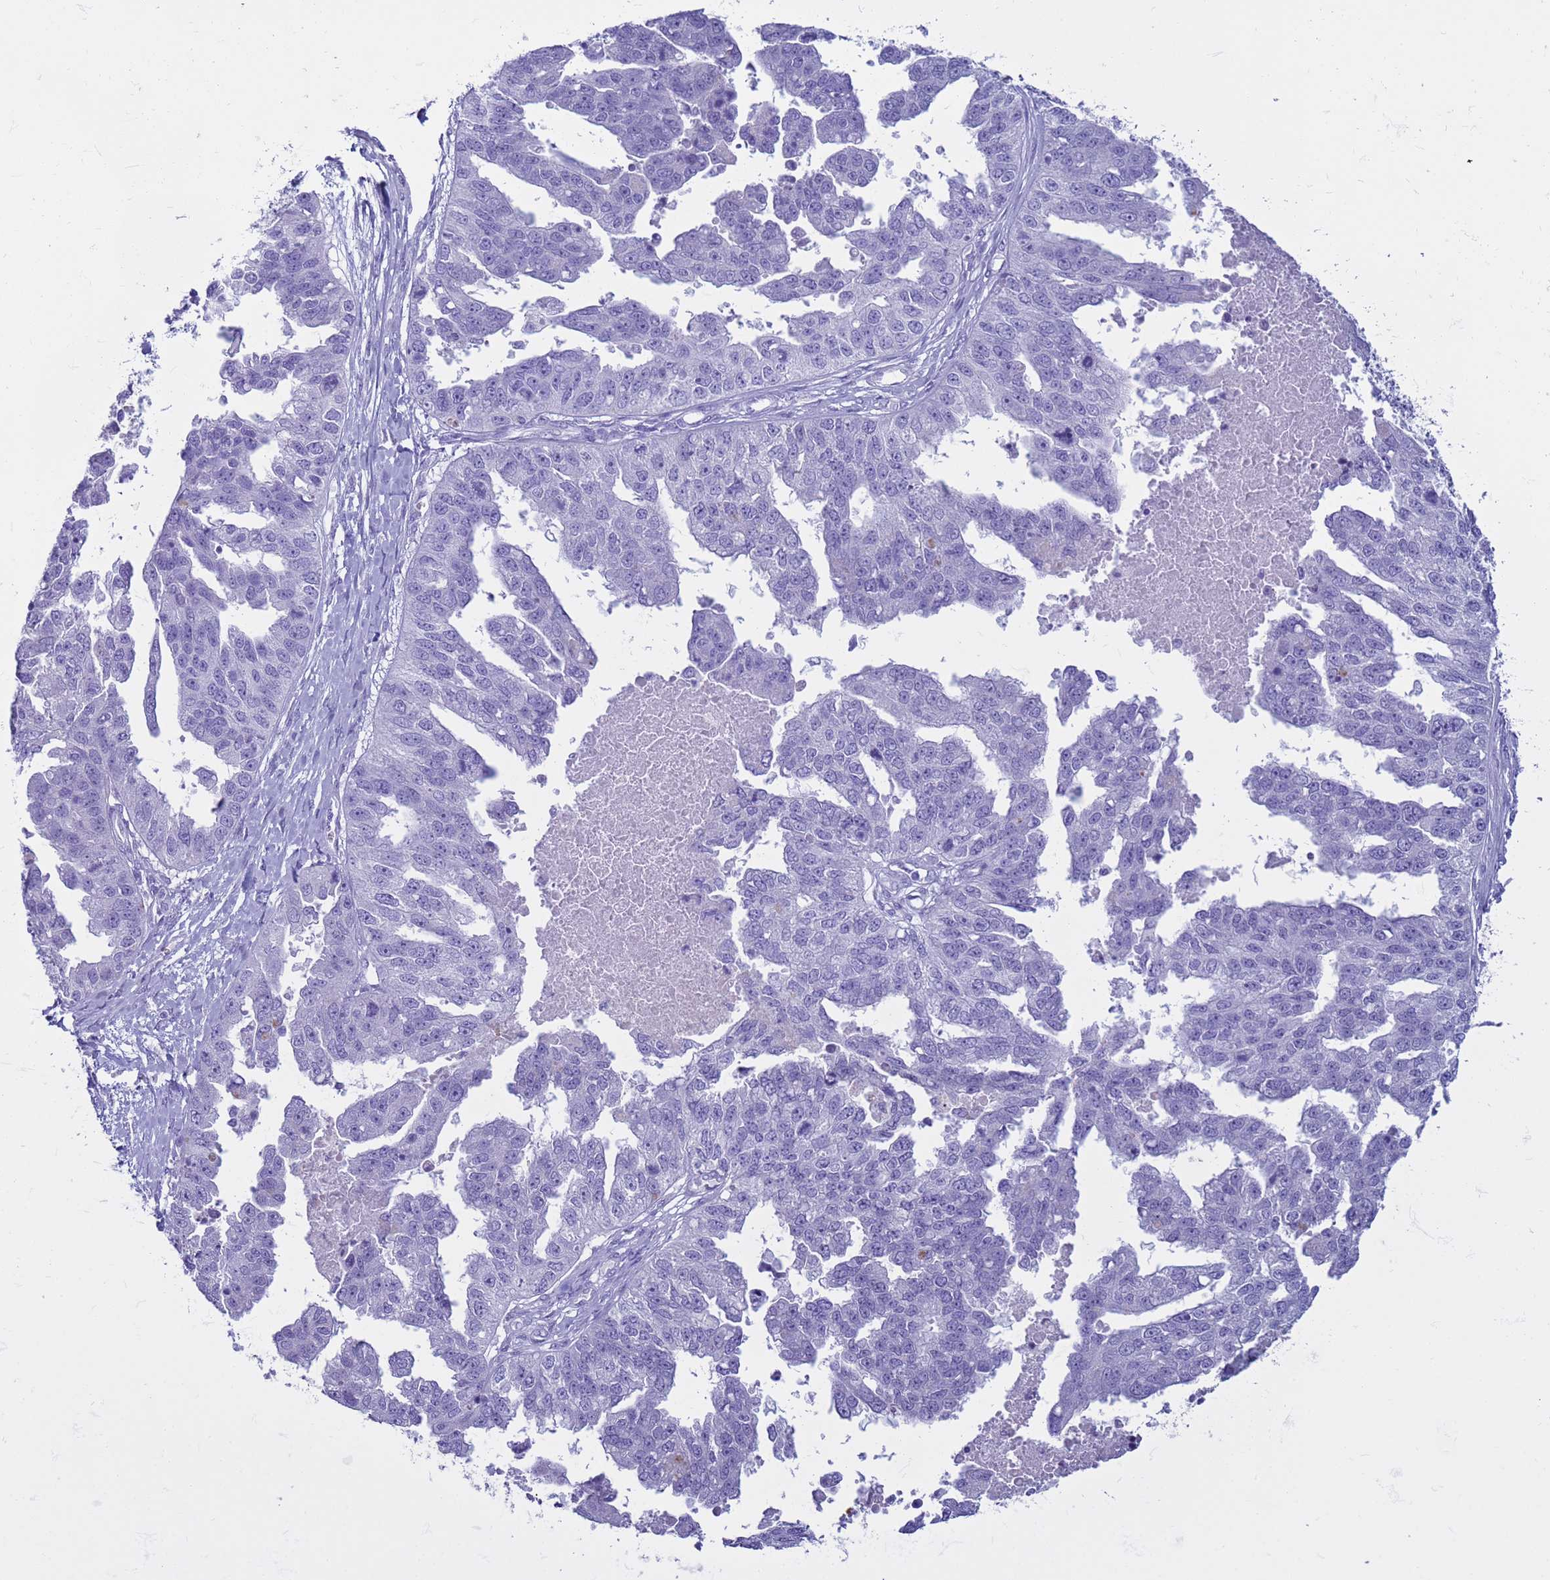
{"staining": {"intensity": "negative", "quantity": "none", "location": "none"}, "tissue": "ovarian cancer", "cell_type": "Tumor cells", "image_type": "cancer", "snomed": [{"axis": "morphology", "description": "Cystadenocarcinoma, serous, NOS"}, {"axis": "topography", "description": "Ovary"}], "caption": "There is no significant expression in tumor cells of ovarian cancer (serous cystadenocarcinoma).", "gene": "CST4", "patient": {"sex": "female", "age": 58}}